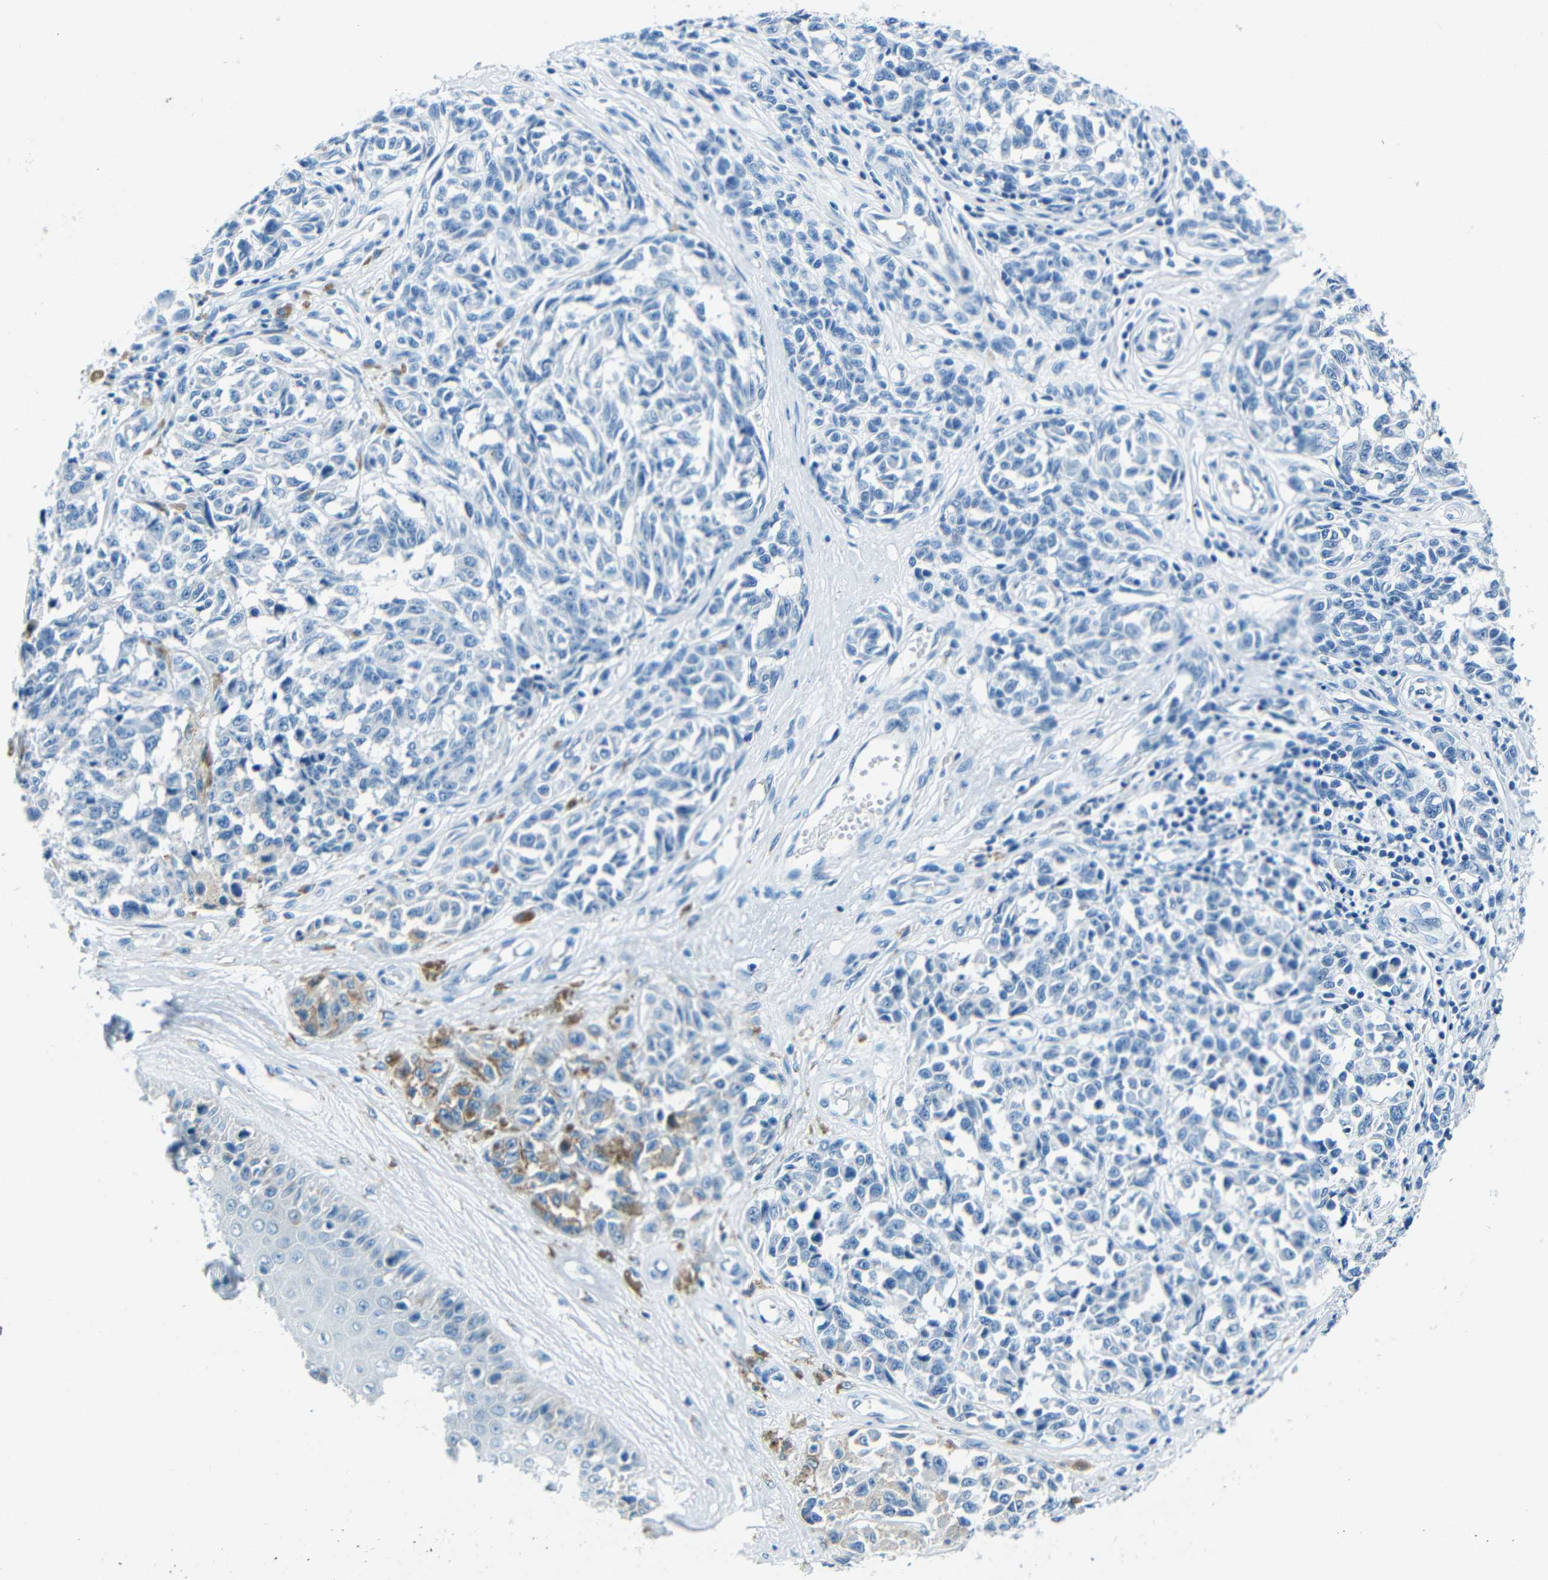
{"staining": {"intensity": "negative", "quantity": "none", "location": "none"}, "tissue": "melanoma", "cell_type": "Tumor cells", "image_type": "cancer", "snomed": [{"axis": "morphology", "description": "Malignant melanoma, NOS"}, {"axis": "topography", "description": "Skin"}], "caption": "Histopathology image shows no significant protein staining in tumor cells of melanoma.", "gene": "FBN2", "patient": {"sex": "female", "age": 64}}